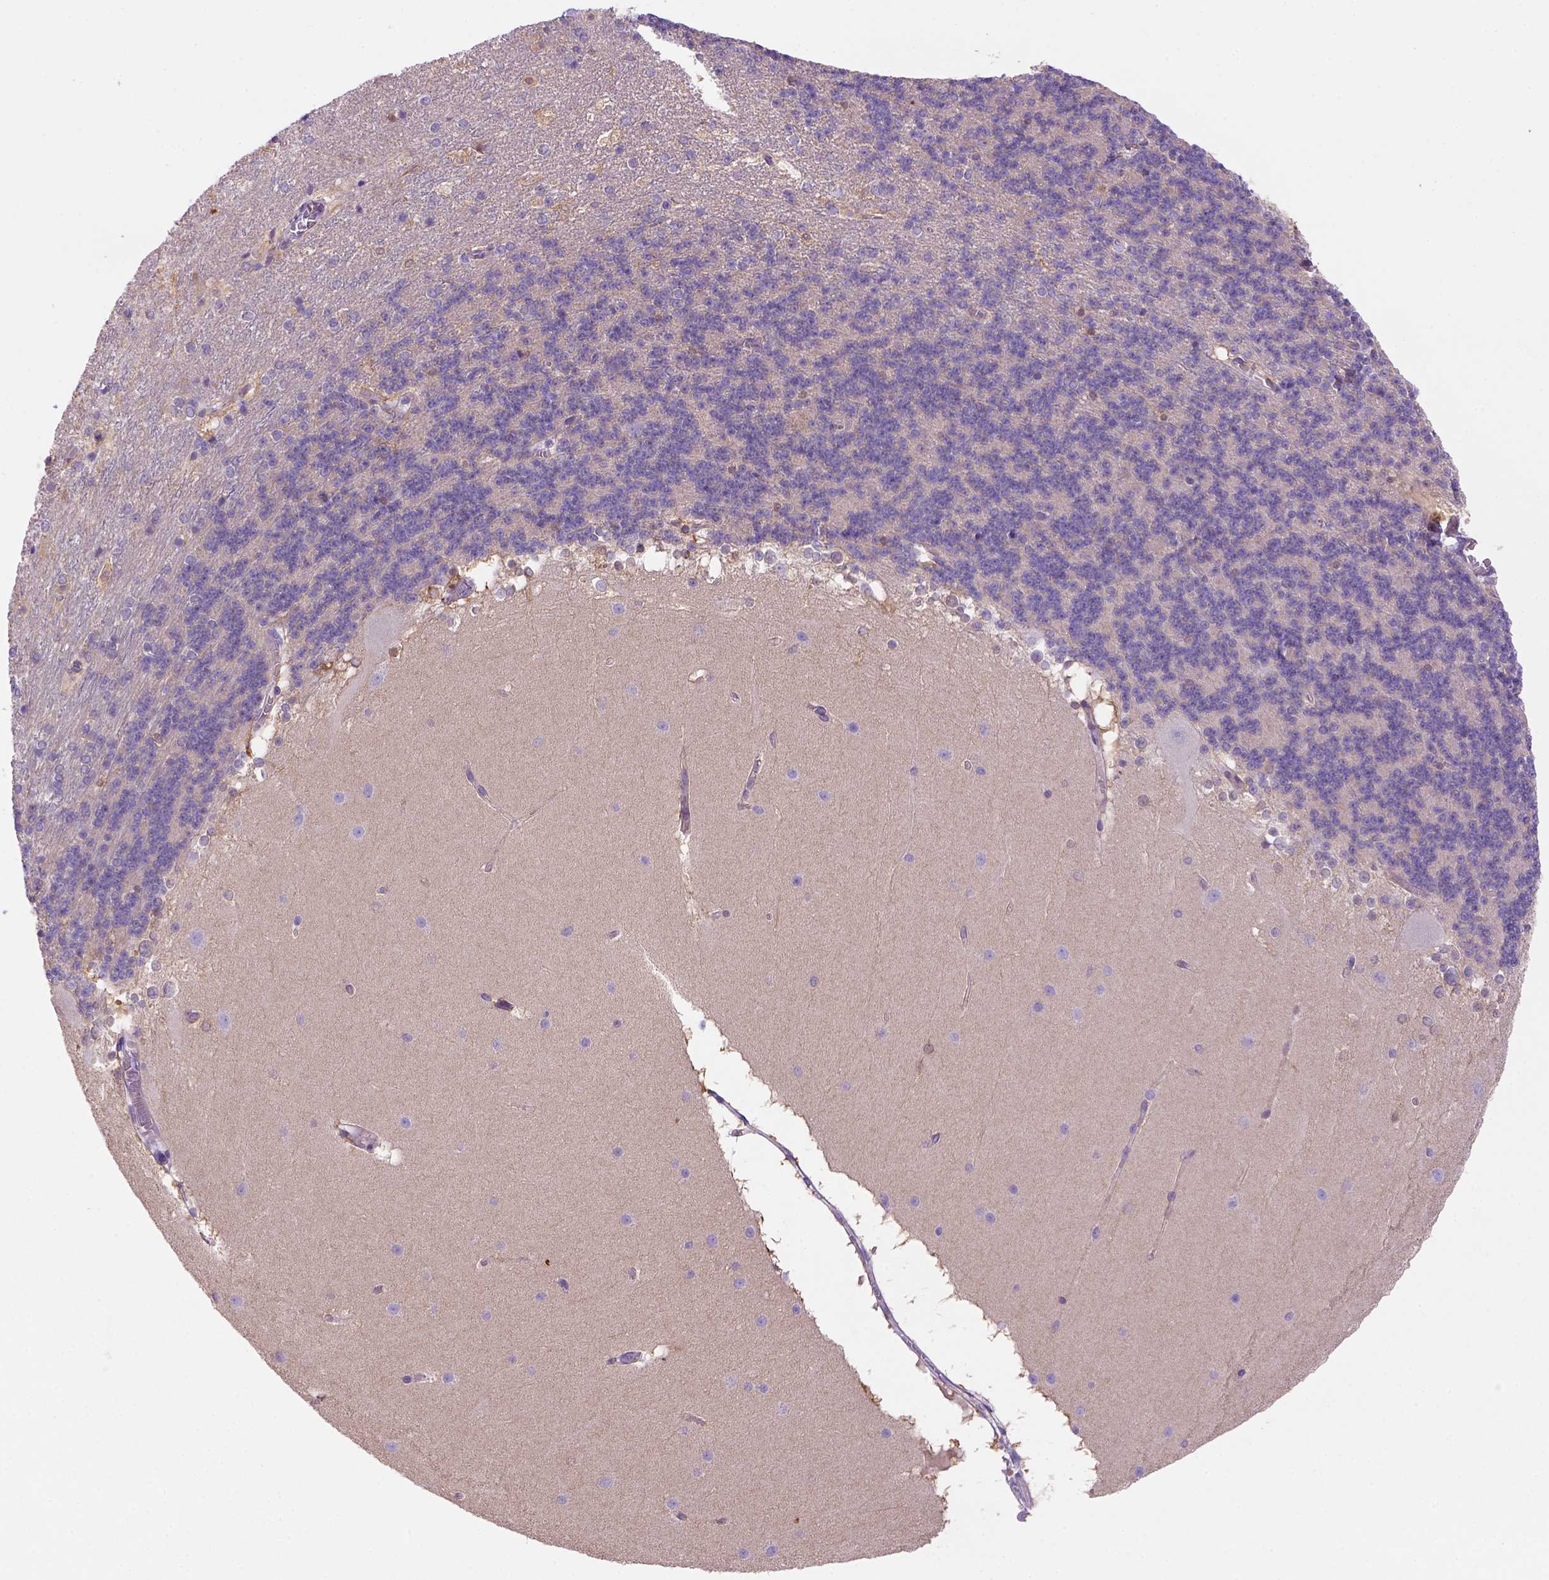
{"staining": {"intensity": "negative", "quantity": "none", "location": "none"}, "tissue": "cerebellum", "cell_type": "Cells in granular layer", "image_type": "normal", "snomed": [{"axis": "morphology", "description": "Normal tissue, NOS"}, {"axis": "topography", "description": "Cerebellum"}], "caption": "An image of cerebellum stained for a protein exhibits no brown staining in cells in granular layer. The staining was performed using DAB (3,3'-diaminobenzidine) to visualize the protein expression in brown, while the nuclei were stained in blue with hematoxylin (Magnification: 20x).", "gene": "PEX12", "patient": {"sex": "female", "age": 19}}